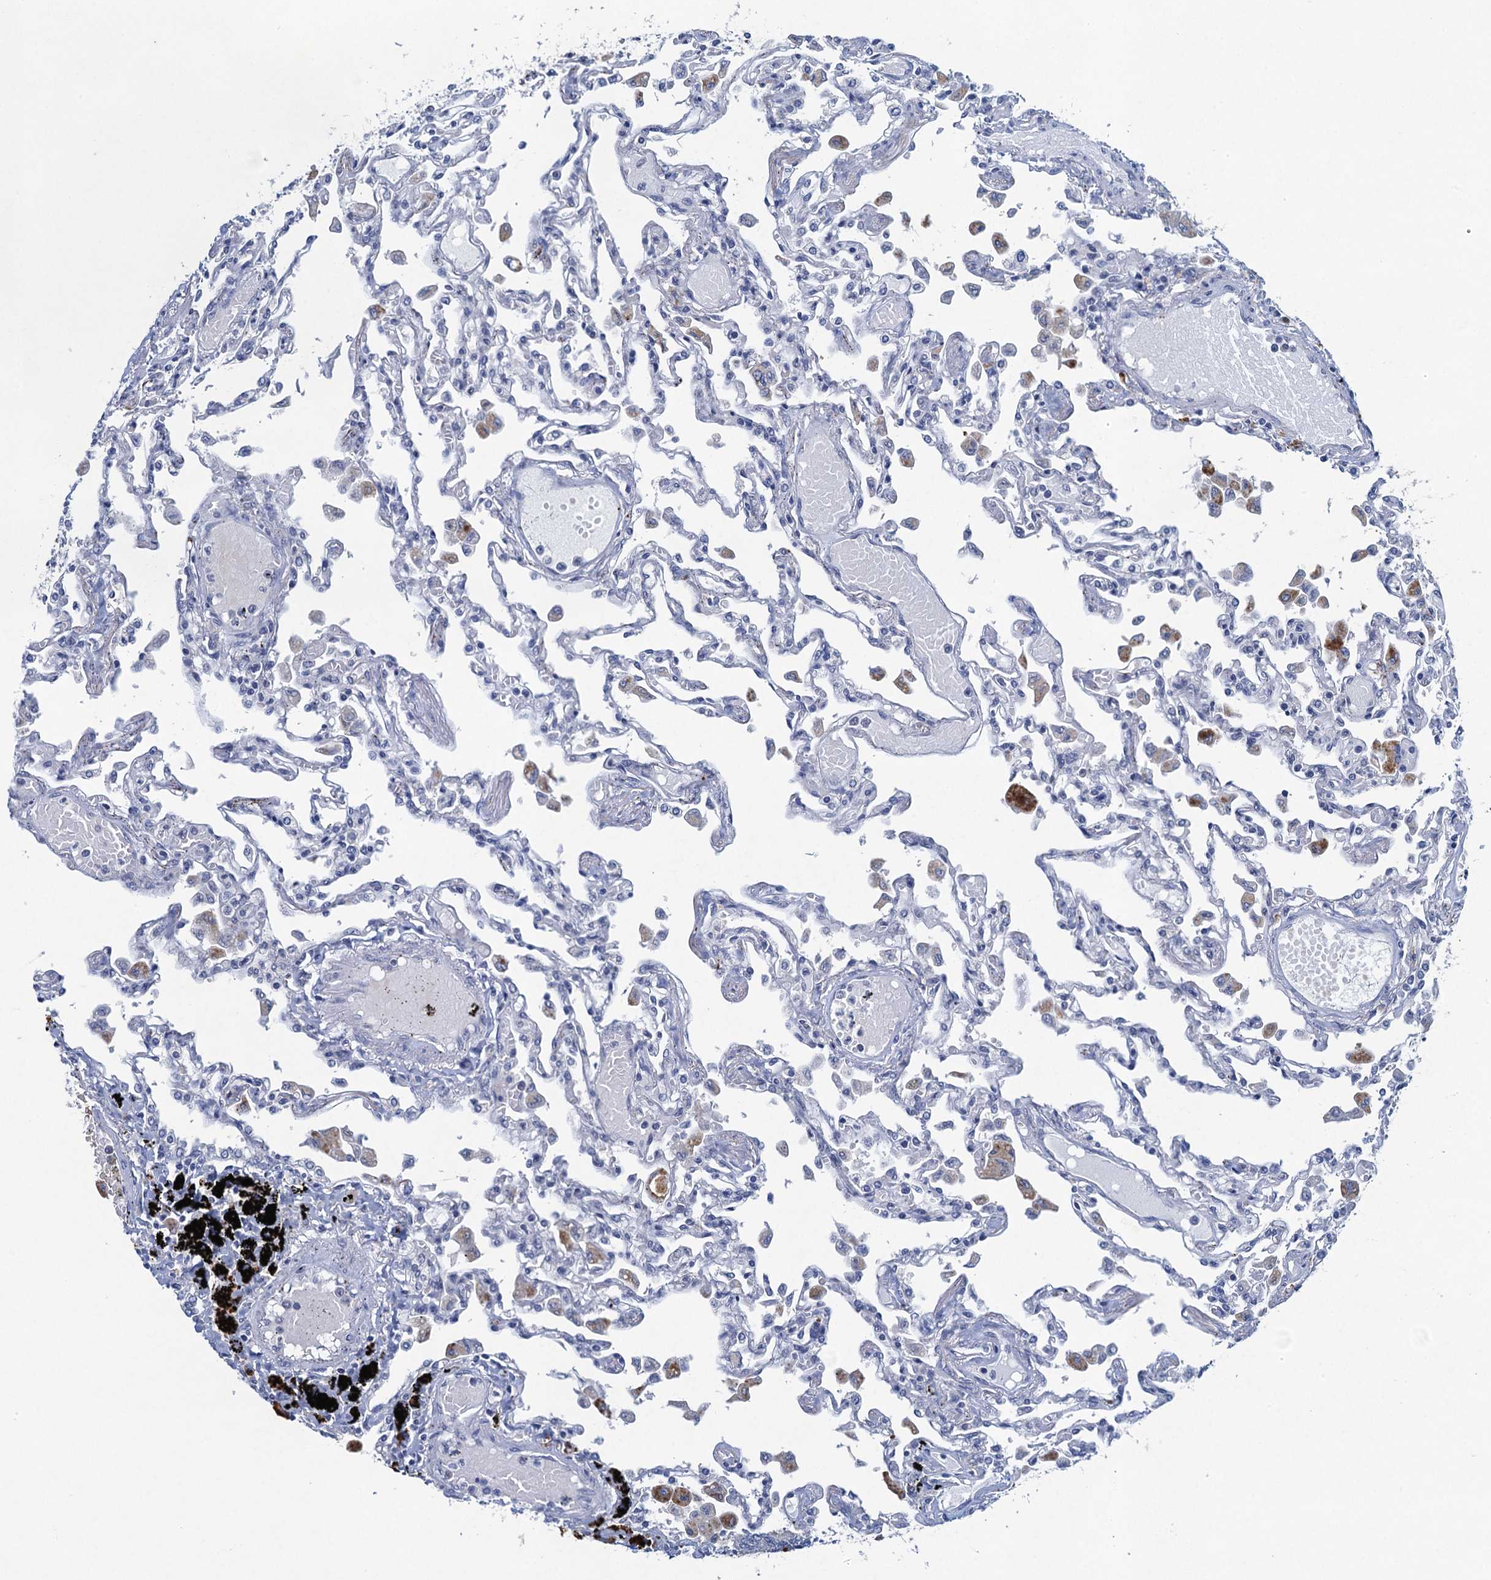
{"staining": {"intensity": "negative", "quantity": "none", "location": "none"}, "tissue": "lung", "cell_type": "Alveolar cells", "image_type": "normal", "snomed": [{"axis": "morphology", "description": "Normal tissue, NOS"}, {"axis": "topography", "description": "Bronchus"}, {"axis": "topography", "description": "Lung"}], "caption": "Immunohistochemistry image of unremarkable human lung stained for a protein (brown), which demonstrates no expression in alveolar cells.", "gene": "ENSG00000230707", "patient": {"sex": "female", "age": 49}}